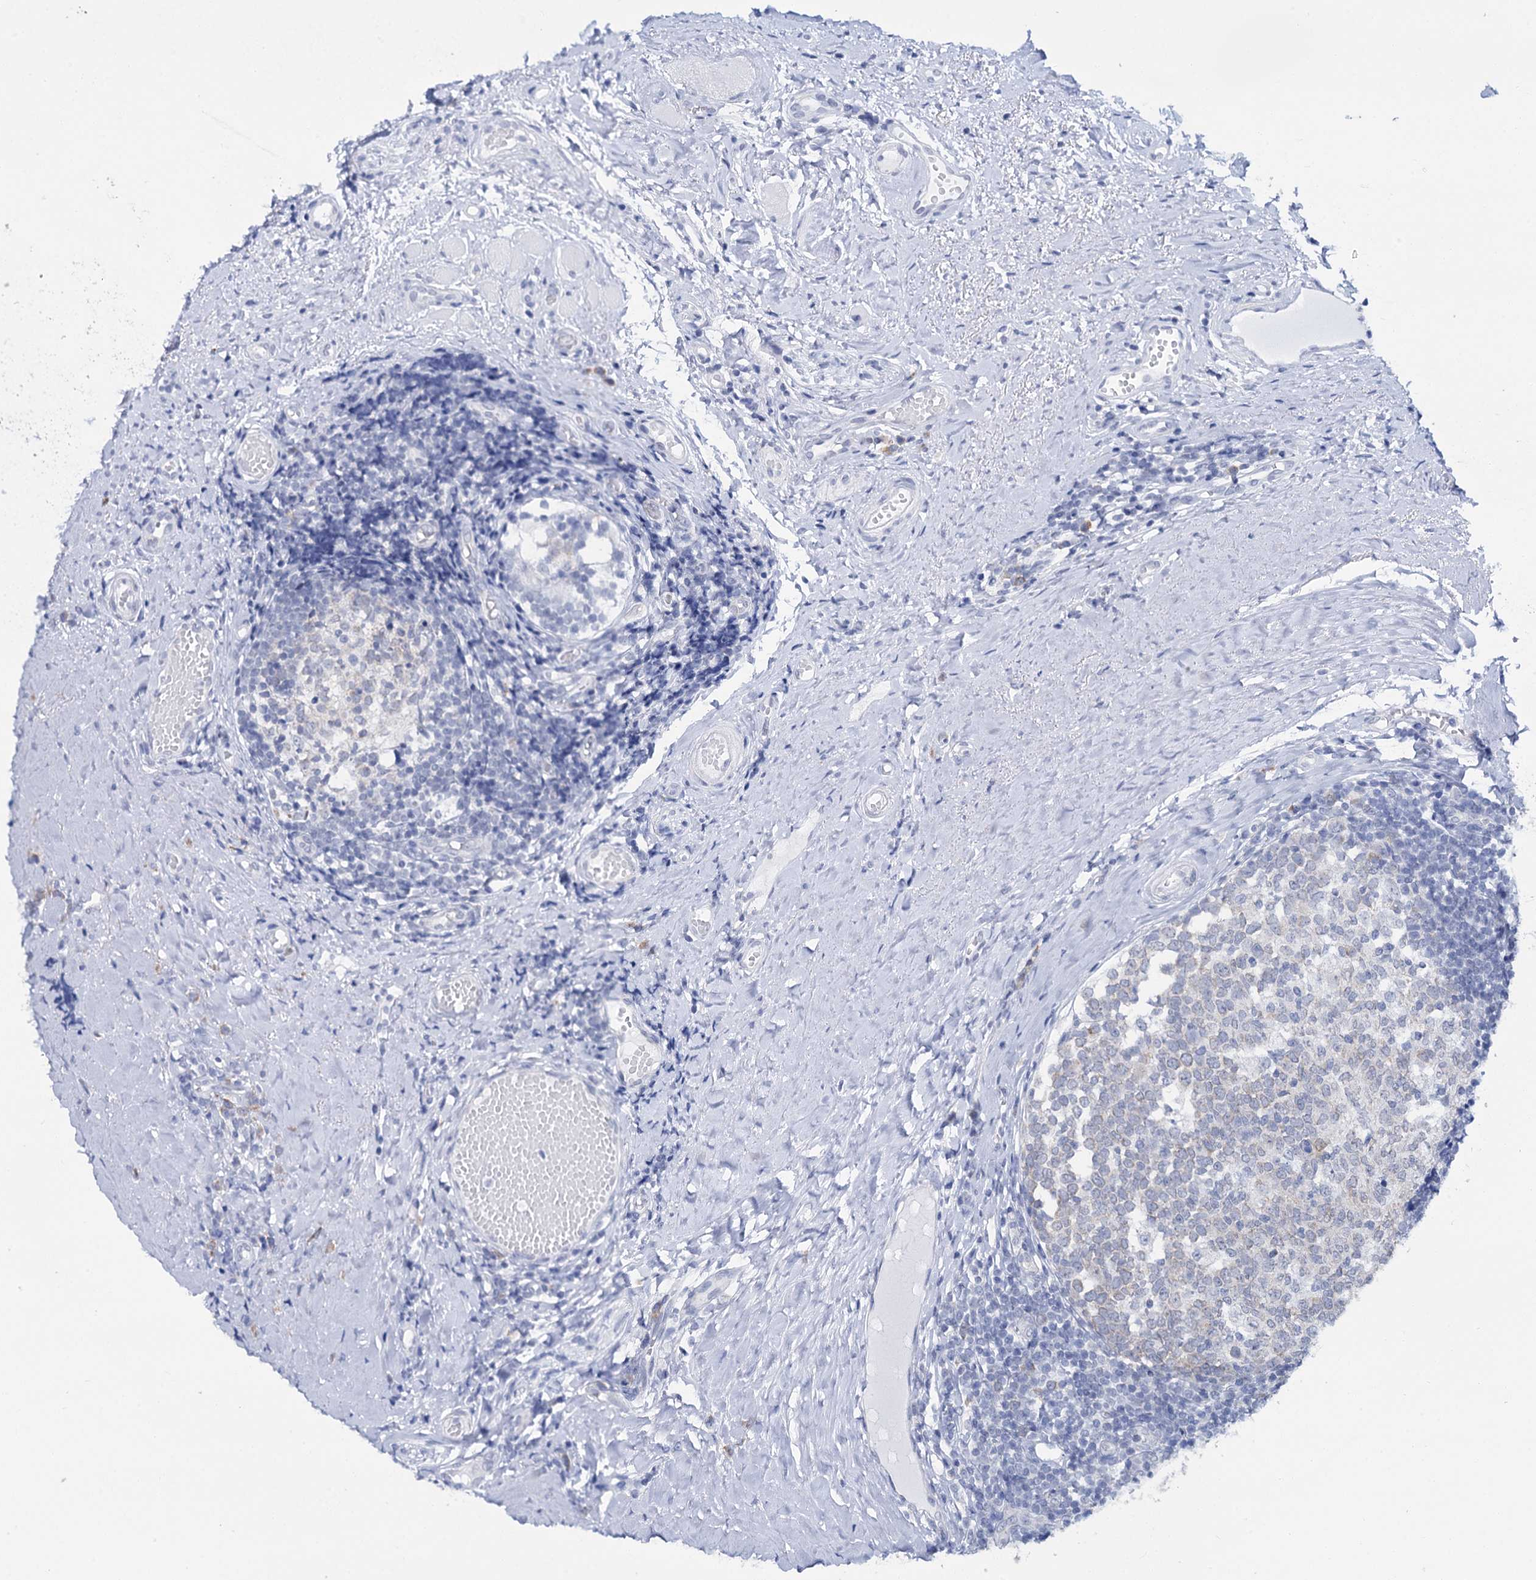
{"staining": {"intensity": "moderate", "quantity": "<25%", "location": "cytoplasmic/membranous"}, "tissue": "tonsil", "cell_type": "Germinal center cells", "image_type": "normal", "snomed": [{"axis": "morphology", "description": "Normal tissue, NOS"}, {"axis": "topography", "description": "Tonsil"}], "caption": "A low amount of moderate cytoplasmic/membranous staining is present in about <25% of germinal center cells in normal tonsil.", "gene": "SPATS2", "patient": {"sex": "female", "age": 19}}